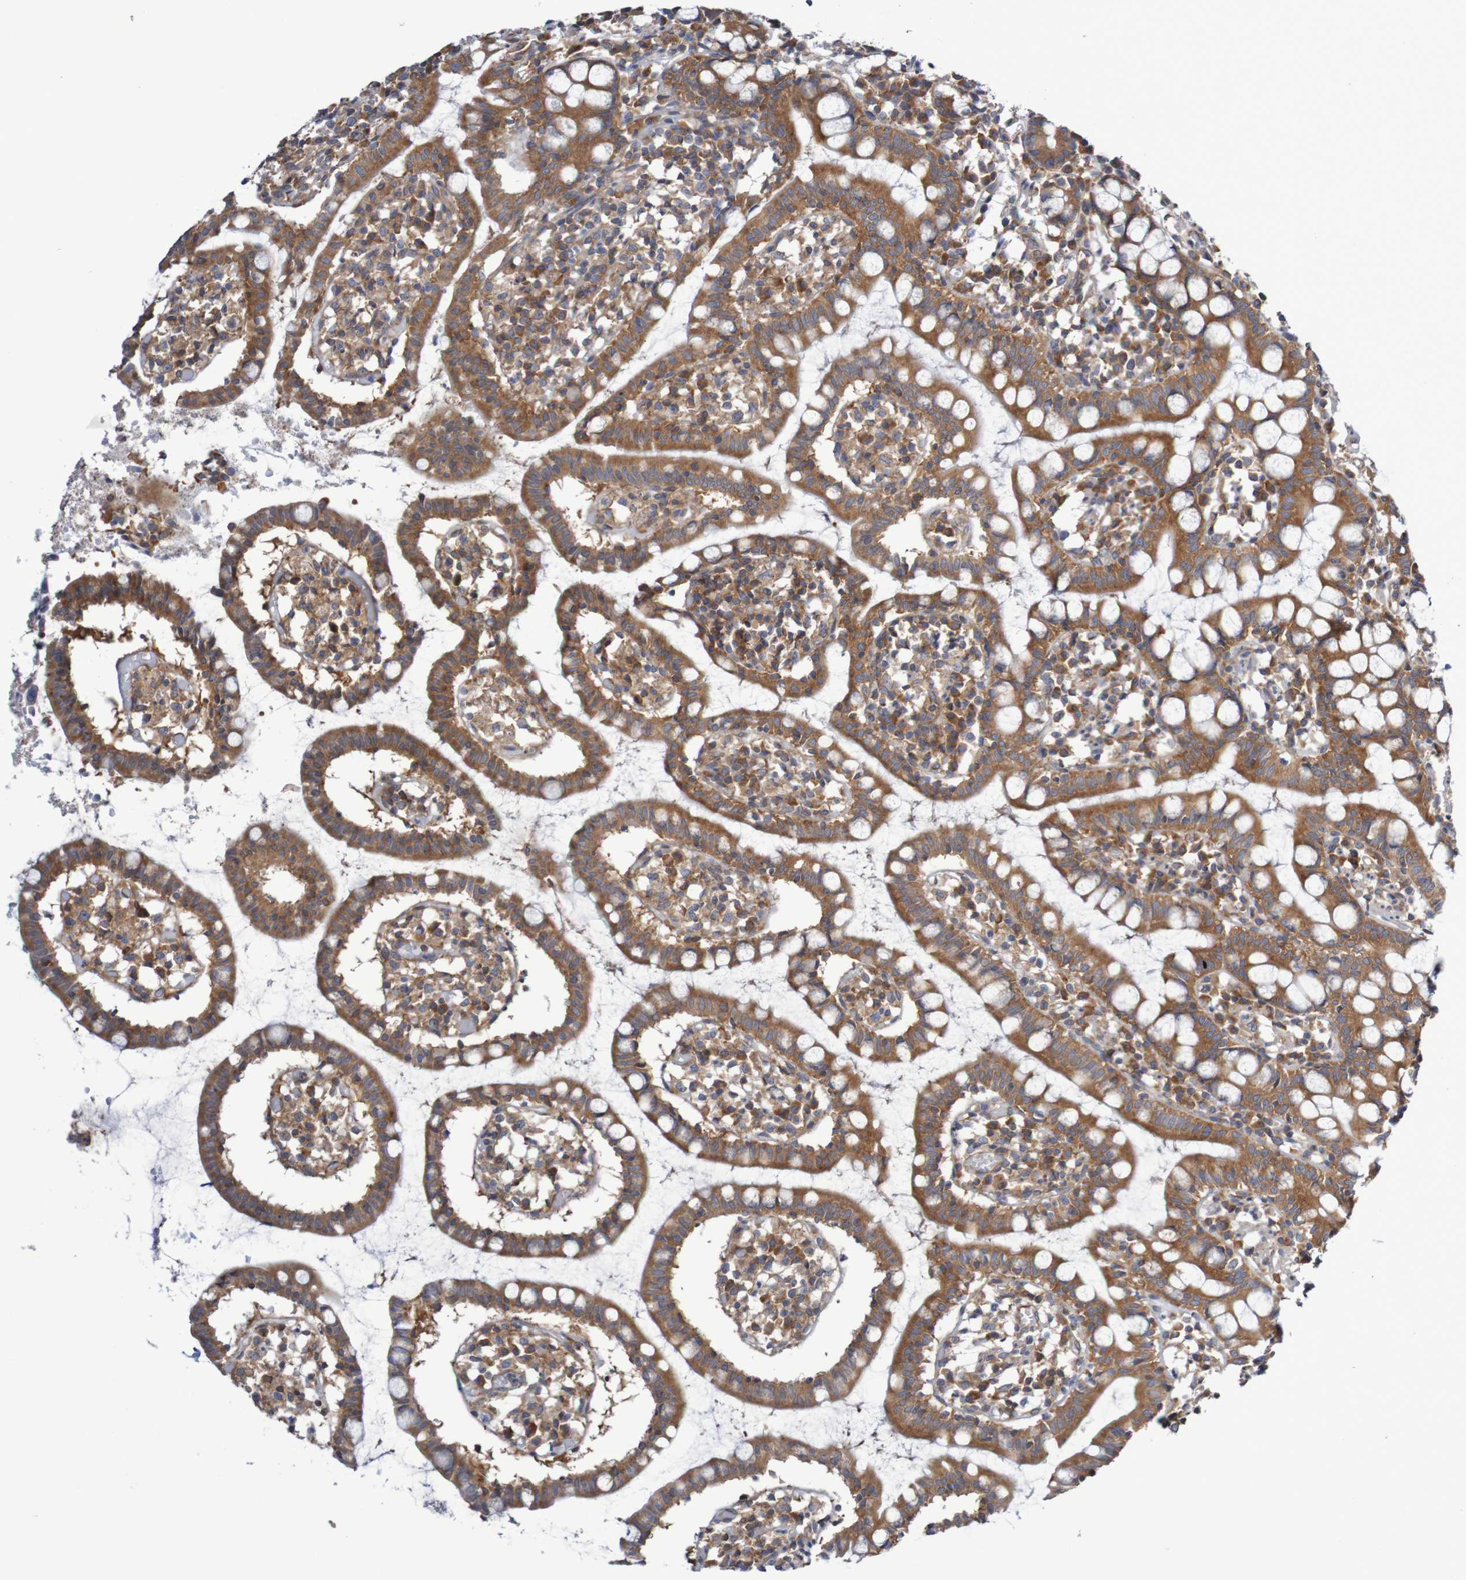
{"staining": {"intensity": "strong", "quantity": ">75%", "location": "cytoplasmic/membranous"}, "tissue": "small intestine", "cell_type": "Glandular cells", "image_type": "normal", "snomed": [{"axis": "morphology", "description": "Normal tissue, NOS"}, {"axis": "morphology", "description": "Cystadenocarcinoma, serous, Metastatic site"}, {"axis": "topography", "description": "Small intestine"}], "caption": "This histopathology image demonstrates unremarkable small intestine stained with IHC to label a protein in brown. The cytoplasmic/membranous of glandular cells show strong positivity for the protein. Nuclei are counter-stained blue.", "gene": "LRRC47", "patient": {"sex": "female", "age": 61}}